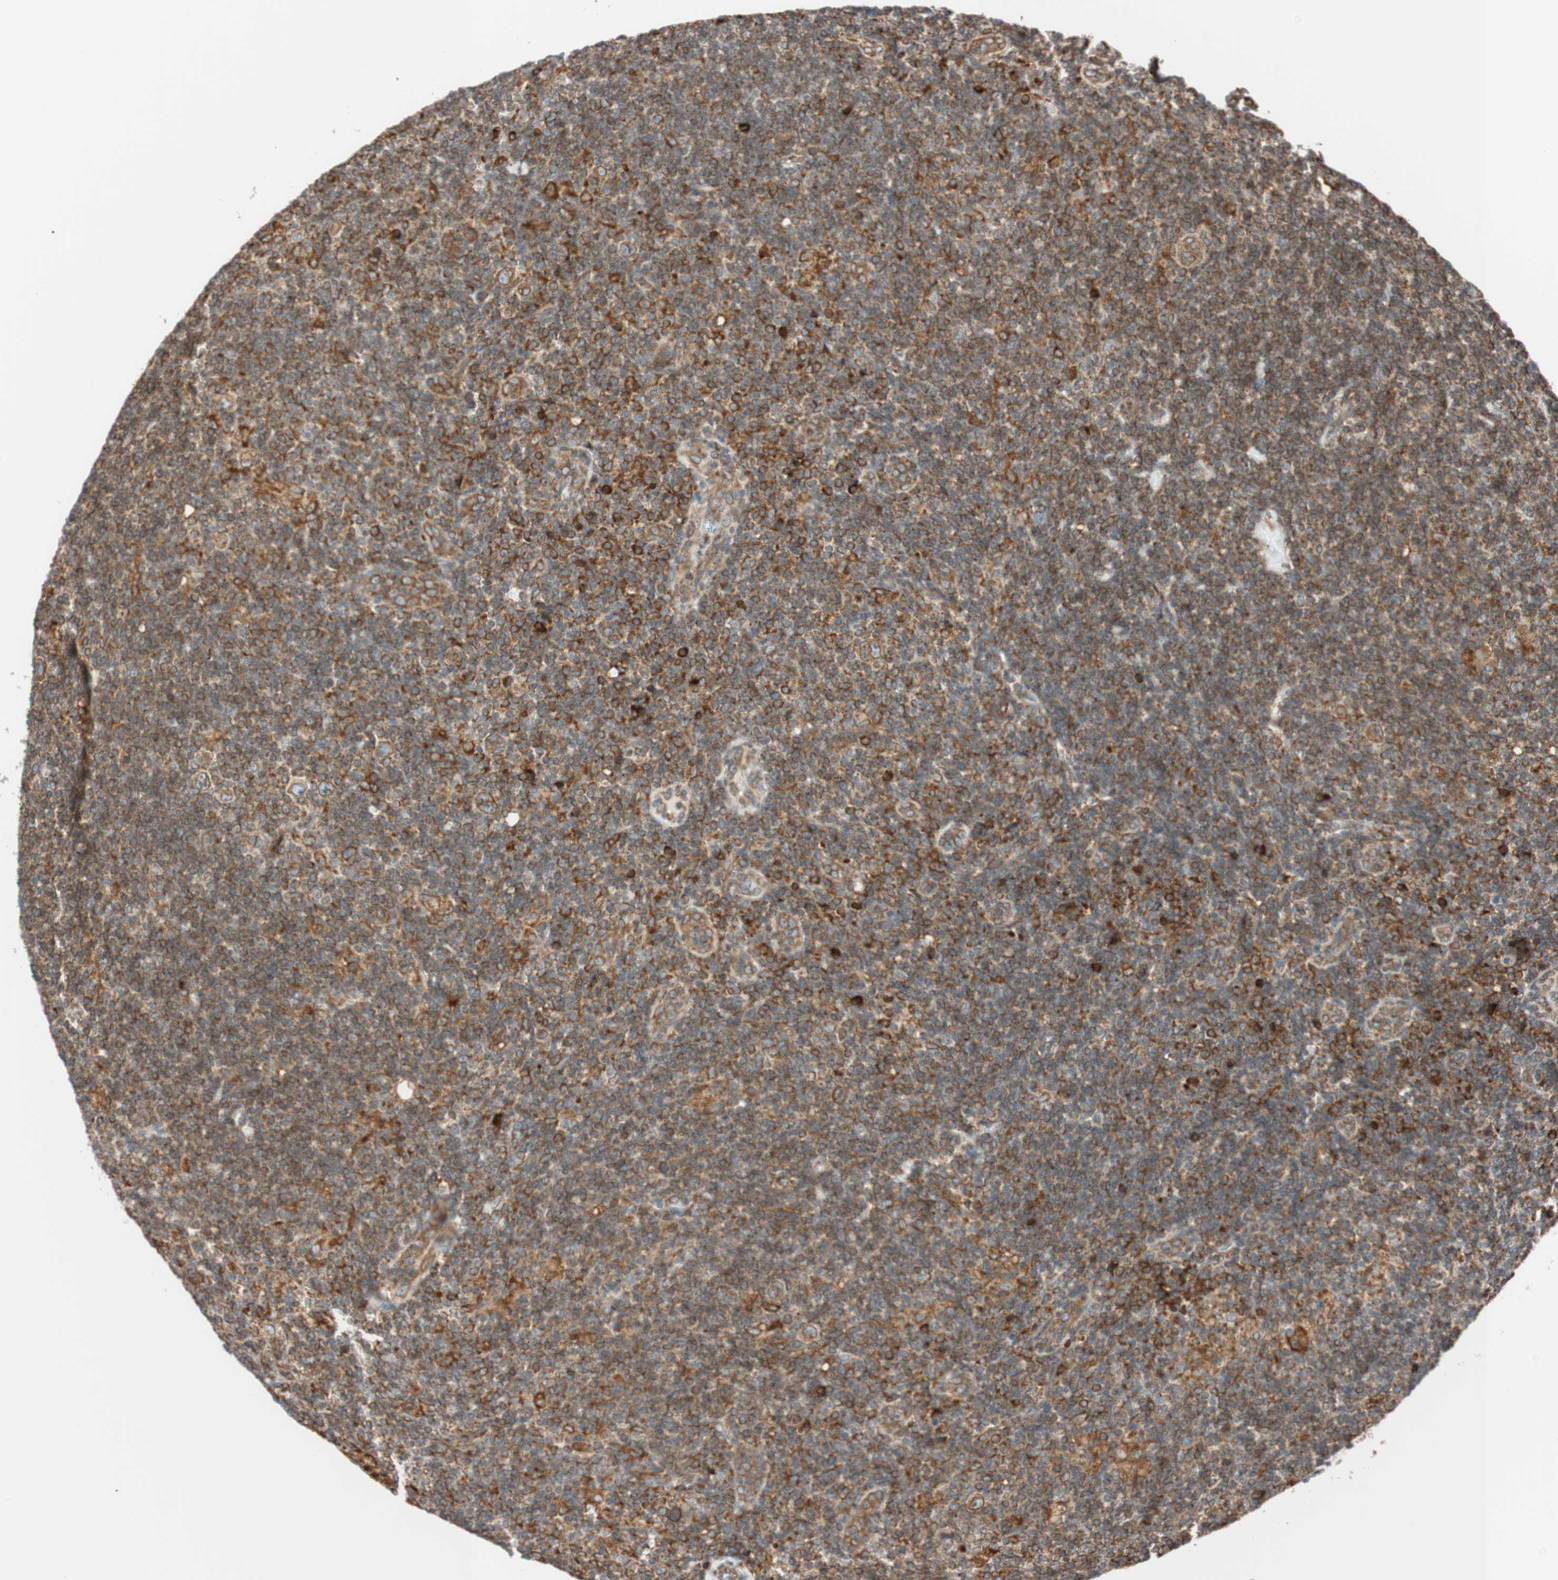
{"staining": {"intensity": "moderate", "quantity": "25%-75%", "location": "cytoplasmic/membranous"}, "tissue": "lymphoma", "cell_type": "Tumor cells", "image_type": "cancer", "snomed": [{"axis": "morphology", "description": "Hodgkin's disease, NOS"}, {"axis": "topography", "description": "Lymph node"}], "caption": "DAB (3,3'-diaminobenzidine) immunohistochemical staining of human Hodgkin's disease exhibits moderate cytoplasmic/membranous protein expression in about 25%-75% of tumor cells.", "gene": "PRKCSH", "patient": {"sex": "female", "age": 57}}